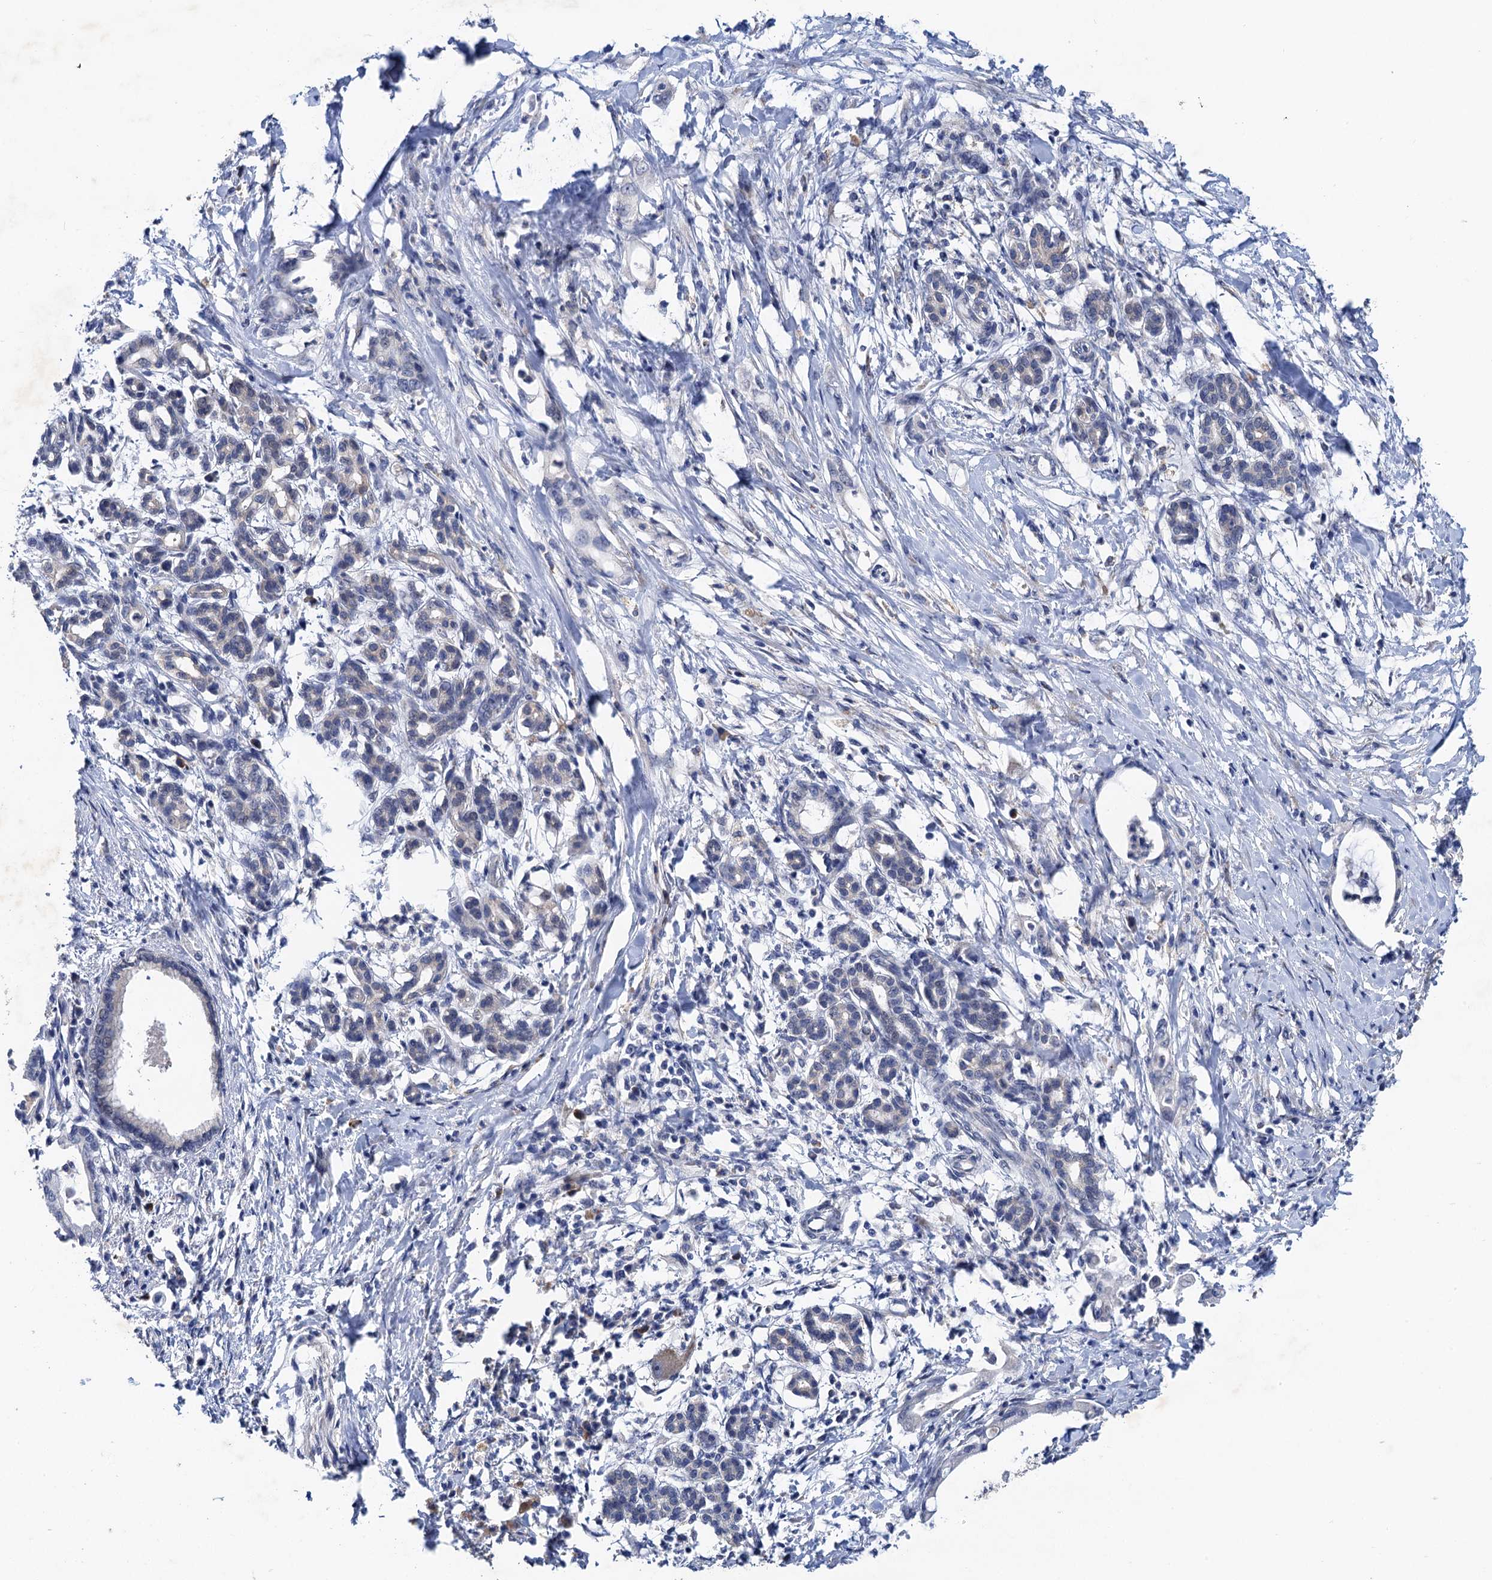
{"staining": {"intensity": "negative", "quantity": "none", "location": "none"}, "tissue": "pancreatic cancer", "cell_type": "Tumor cells", "image_type": "cancer", "snomed": [{"axis": "morphology", "description": "Adenocarcinoma, NOS"}, {"axis": "topography", "description": "Pancreas"}], "caption": "A high-resolution histopathology image shows immunohistochemistry (IHC) staining of adenocarcinoma (pancreatic), which shows no significant positivity in tumor cells. Nuclei are stained in blue.", "gene": "TMEM39B", "patient": {"sex": "female", "age": 55}}